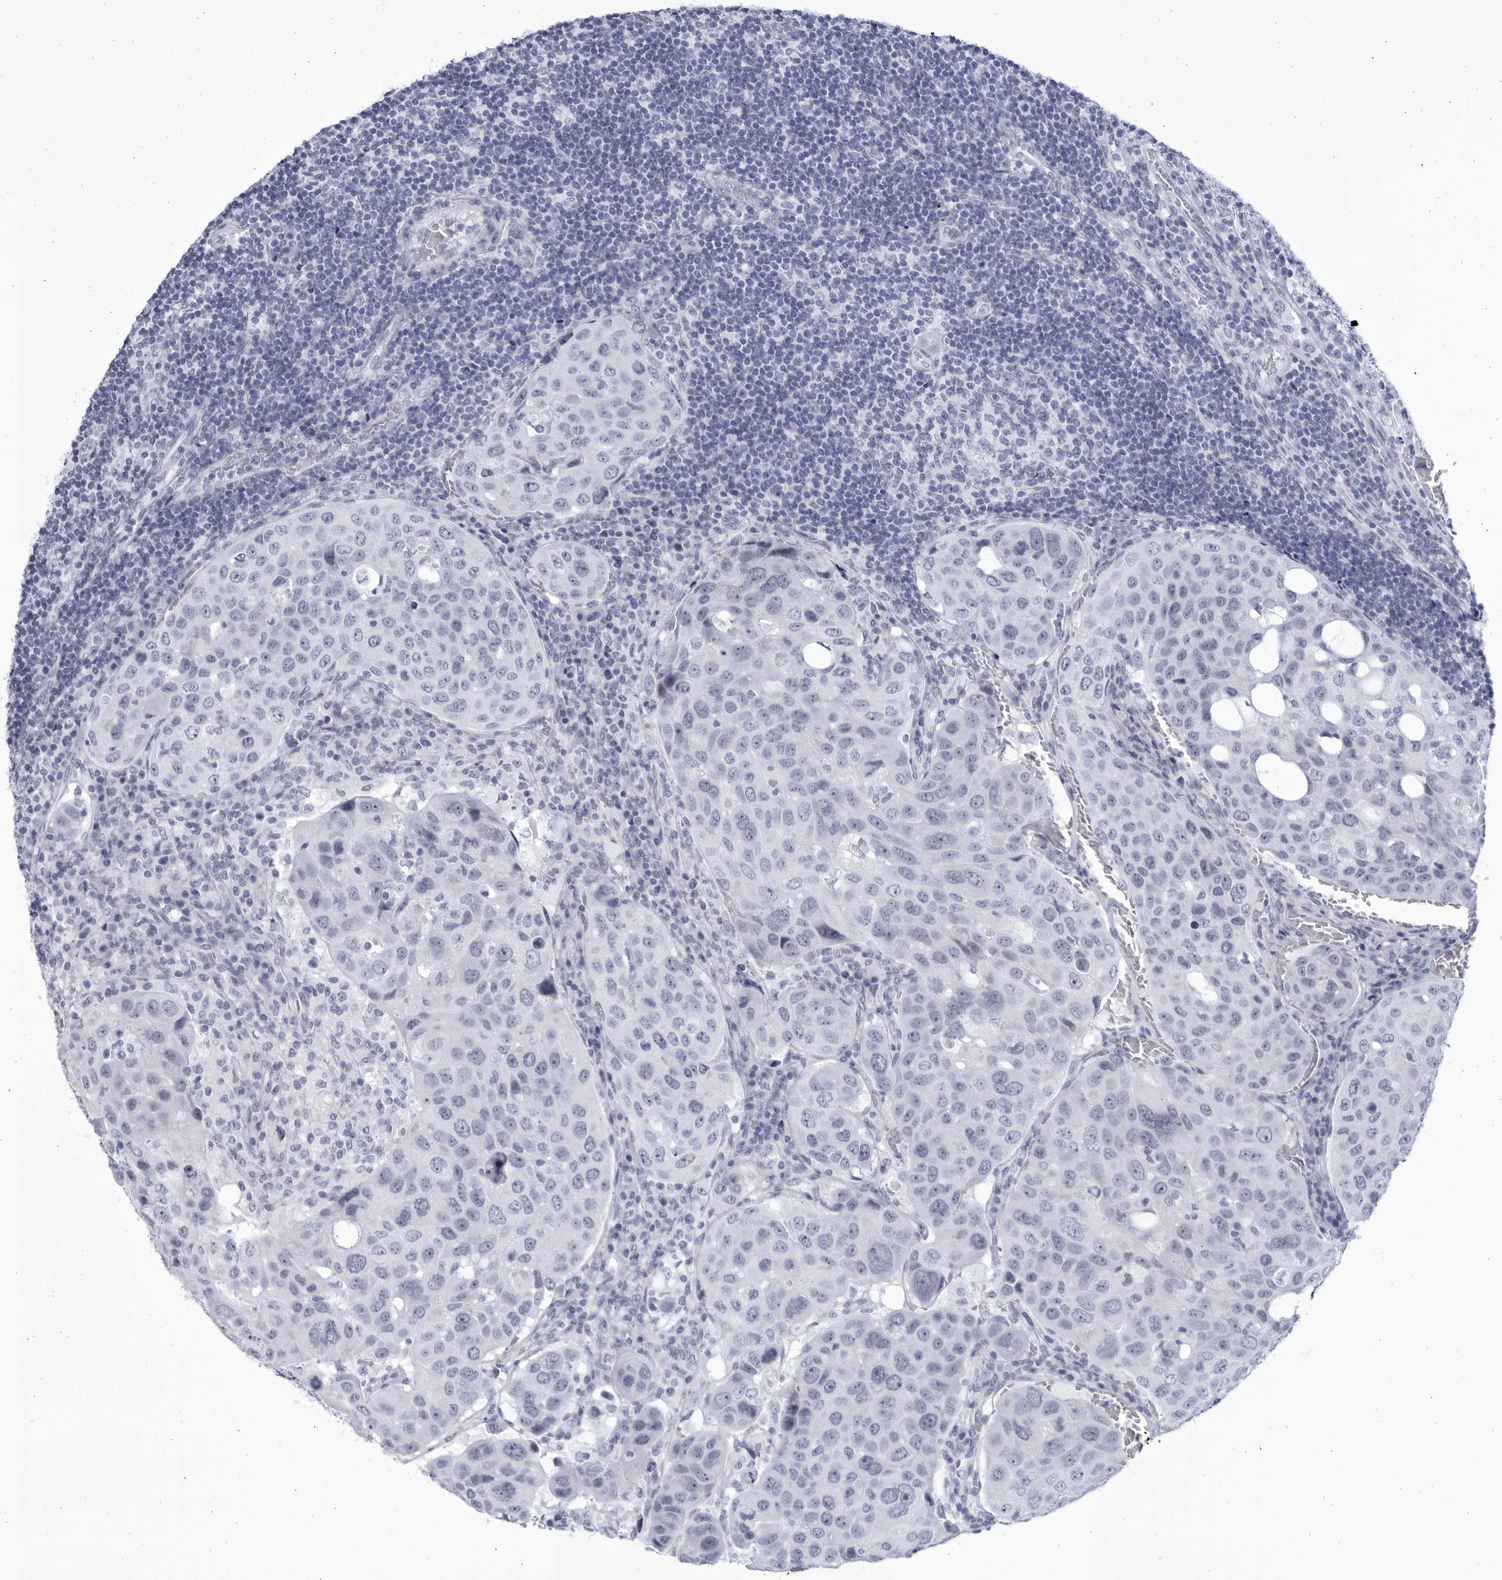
{"staining": {"intensity": "negative", "quantity": "none", "location": "none"}, "tissue": "urothelial cancer", "cell_type": "Tumor cells", "image_type": "cancer", "snomed": [{"axis": "morphology", "description": "Urothelial carcinoma, High grade"}, {"axis": "topography", "description": "Lymph node"}, {"axis": "topography", "description": "Urinary bladder"}], "caption": "Photomicrograph shows no protein positivity in tumor cells of urothelial carcinoma (high-grade) tissue. Nuclei are stained in blue.", "gene": "CCDC181", "patient": {"sex": "male", "age": 51}}